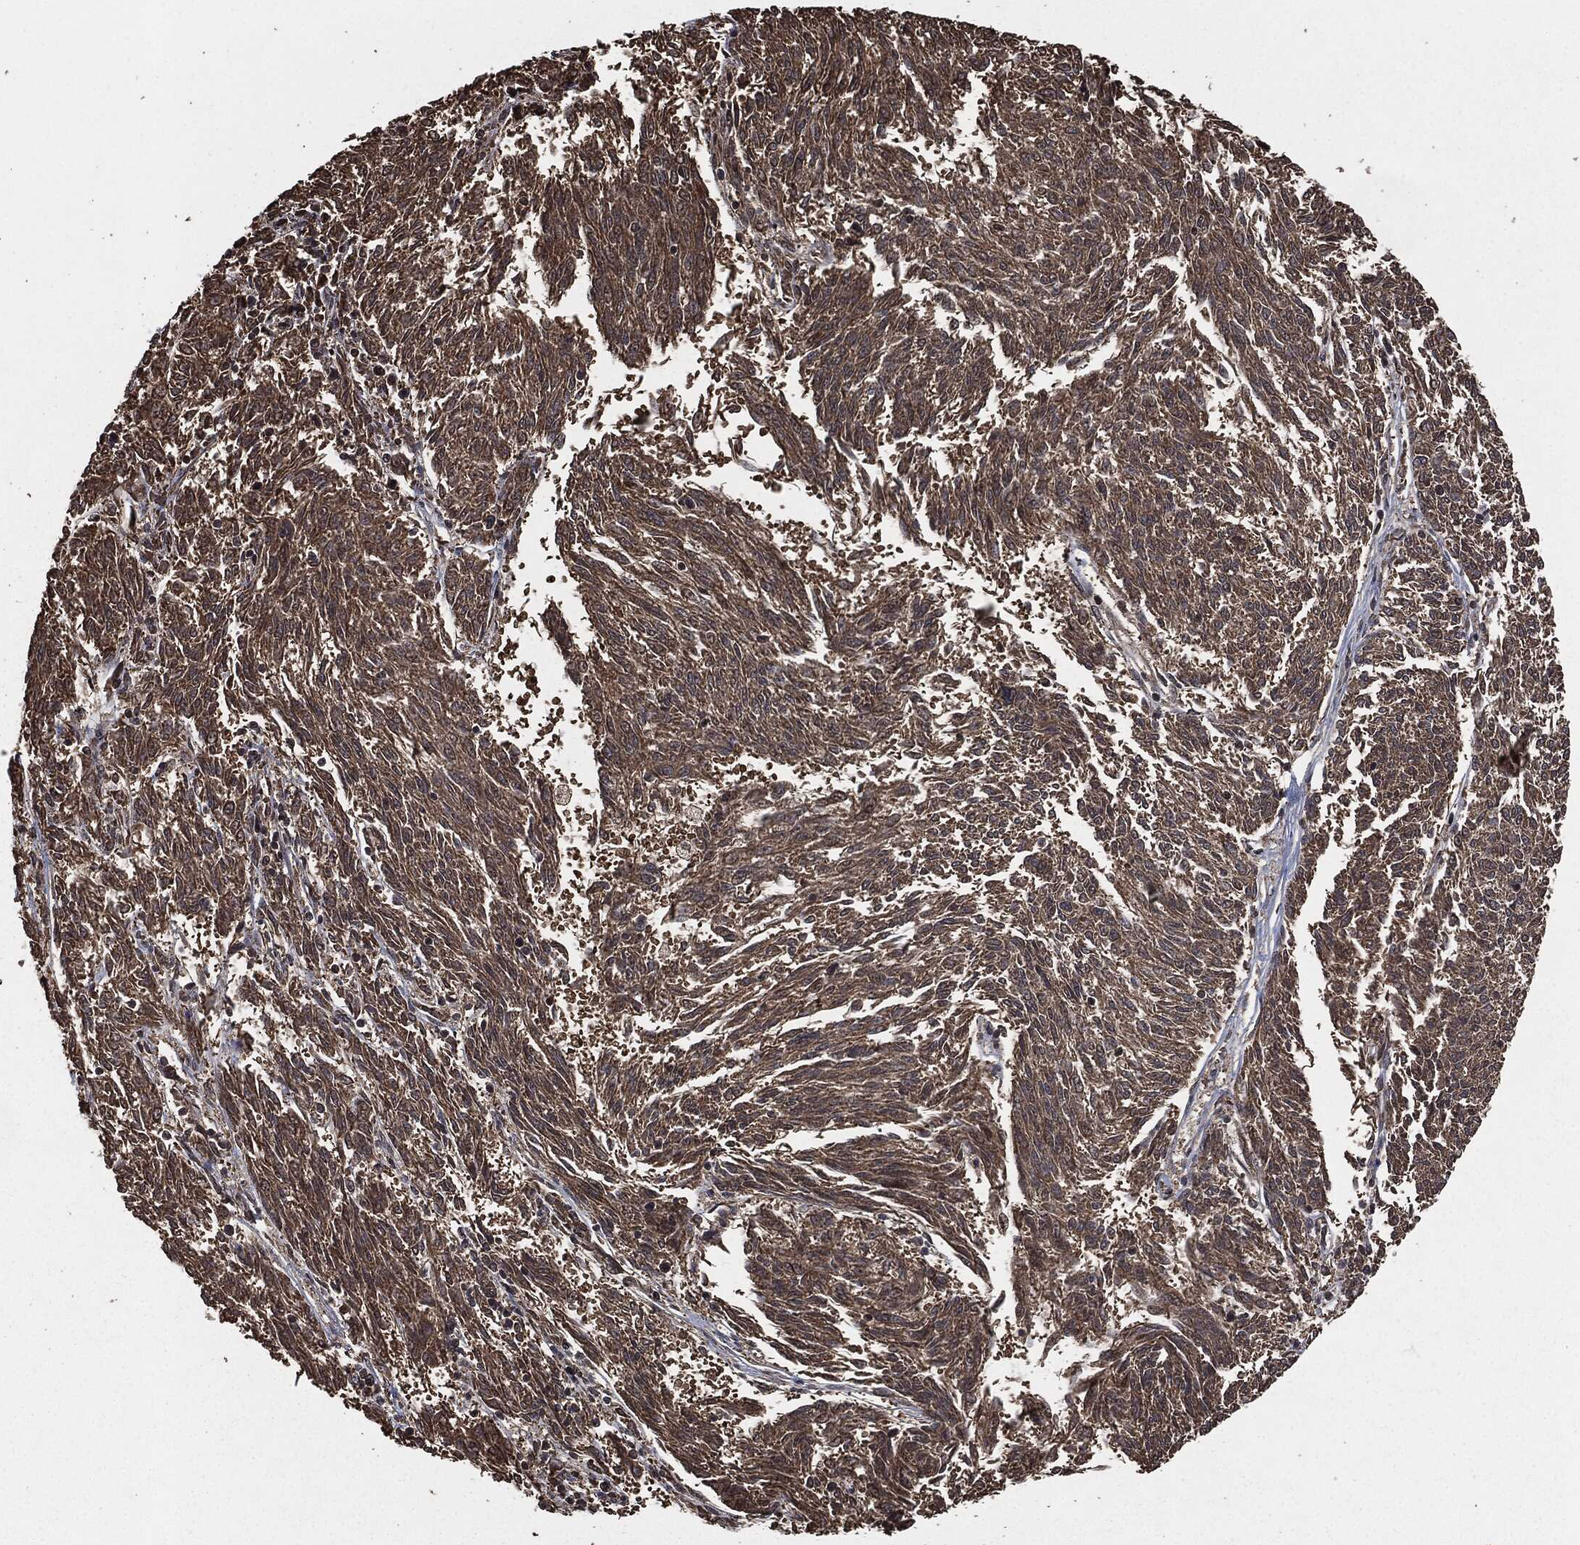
{"staining": {"intensity": "moderate", "quantity": ">75%", "location": "cytoplasmic/membranous"}, "tissue": "melanoma", "cell_type": "Tumor cells", "image_type": "cancer", "snomed": [{"axis": "morphology", "description": "Malignant melanoma, NOS"}, {"axis": "topography", "description": "Skin"}], "caption": "Immunohistochemistry of malignant melanoma exhibits medium levels of moderate cytoplasmic/membranous expression in about >75% of tumor cells.", "gene": "EGFR", "patient": {"sex": "female", "age": 72}}